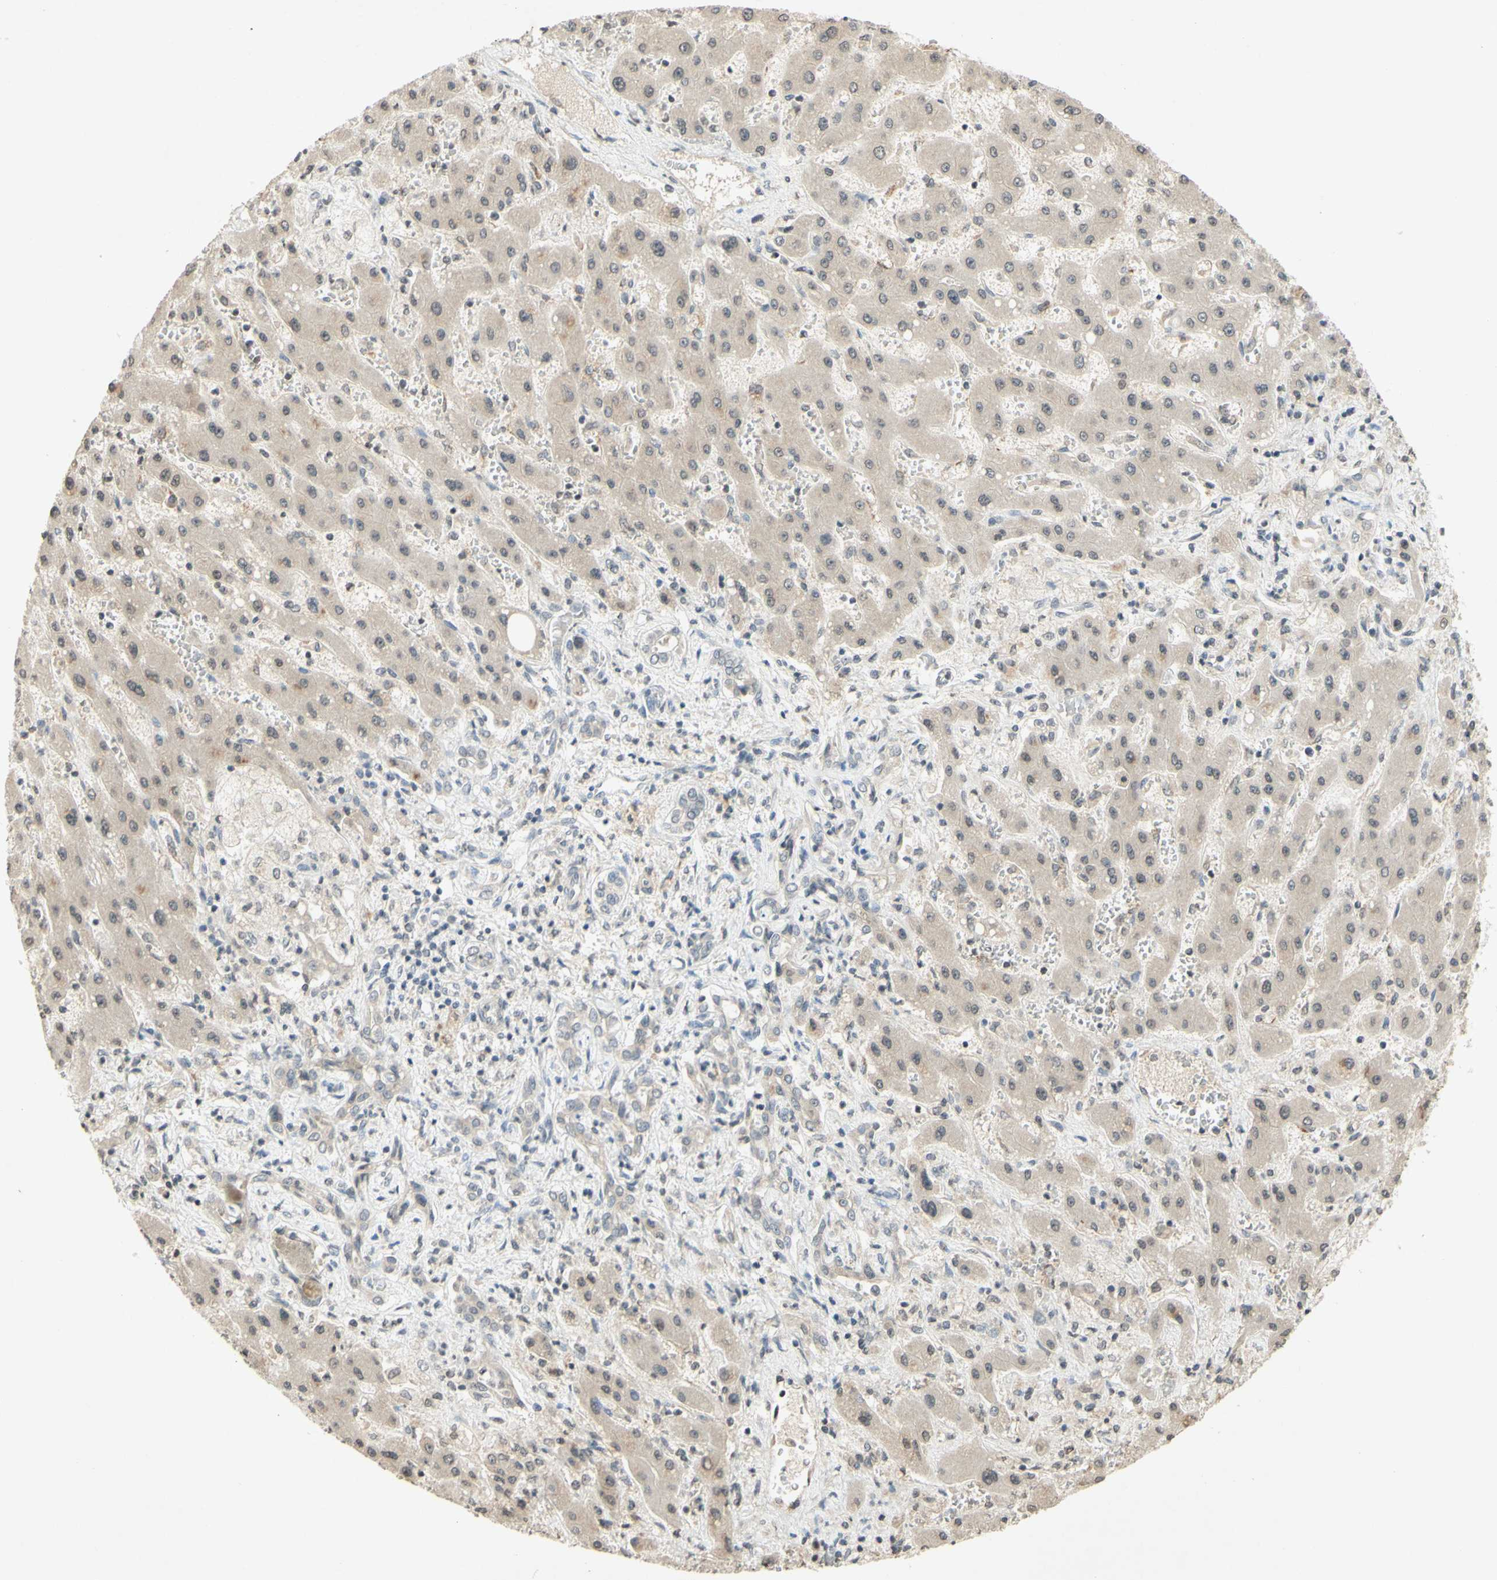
{"staining": {"intensity": "negative", "quantity": "none", "location": "none"}, "tissue": "liver cancer", "cell_type": "Tumor cells", "image_type": "cancer", "snomed": [{"axis": "morphology", "description": "Cholangiocarcinoma"}, {"axis": "topography", "description": "Liver"}], "caption": "High power microscopy histopathology image of an IHC histopathology image of liver cholangiocarcinoma, revealing no significant staining in tumor cells. (Immunohistochemistry, brightfield microscopy, high magnification).", "gene": "GLI1", "patient": {"sex": "male", "age": 50}}